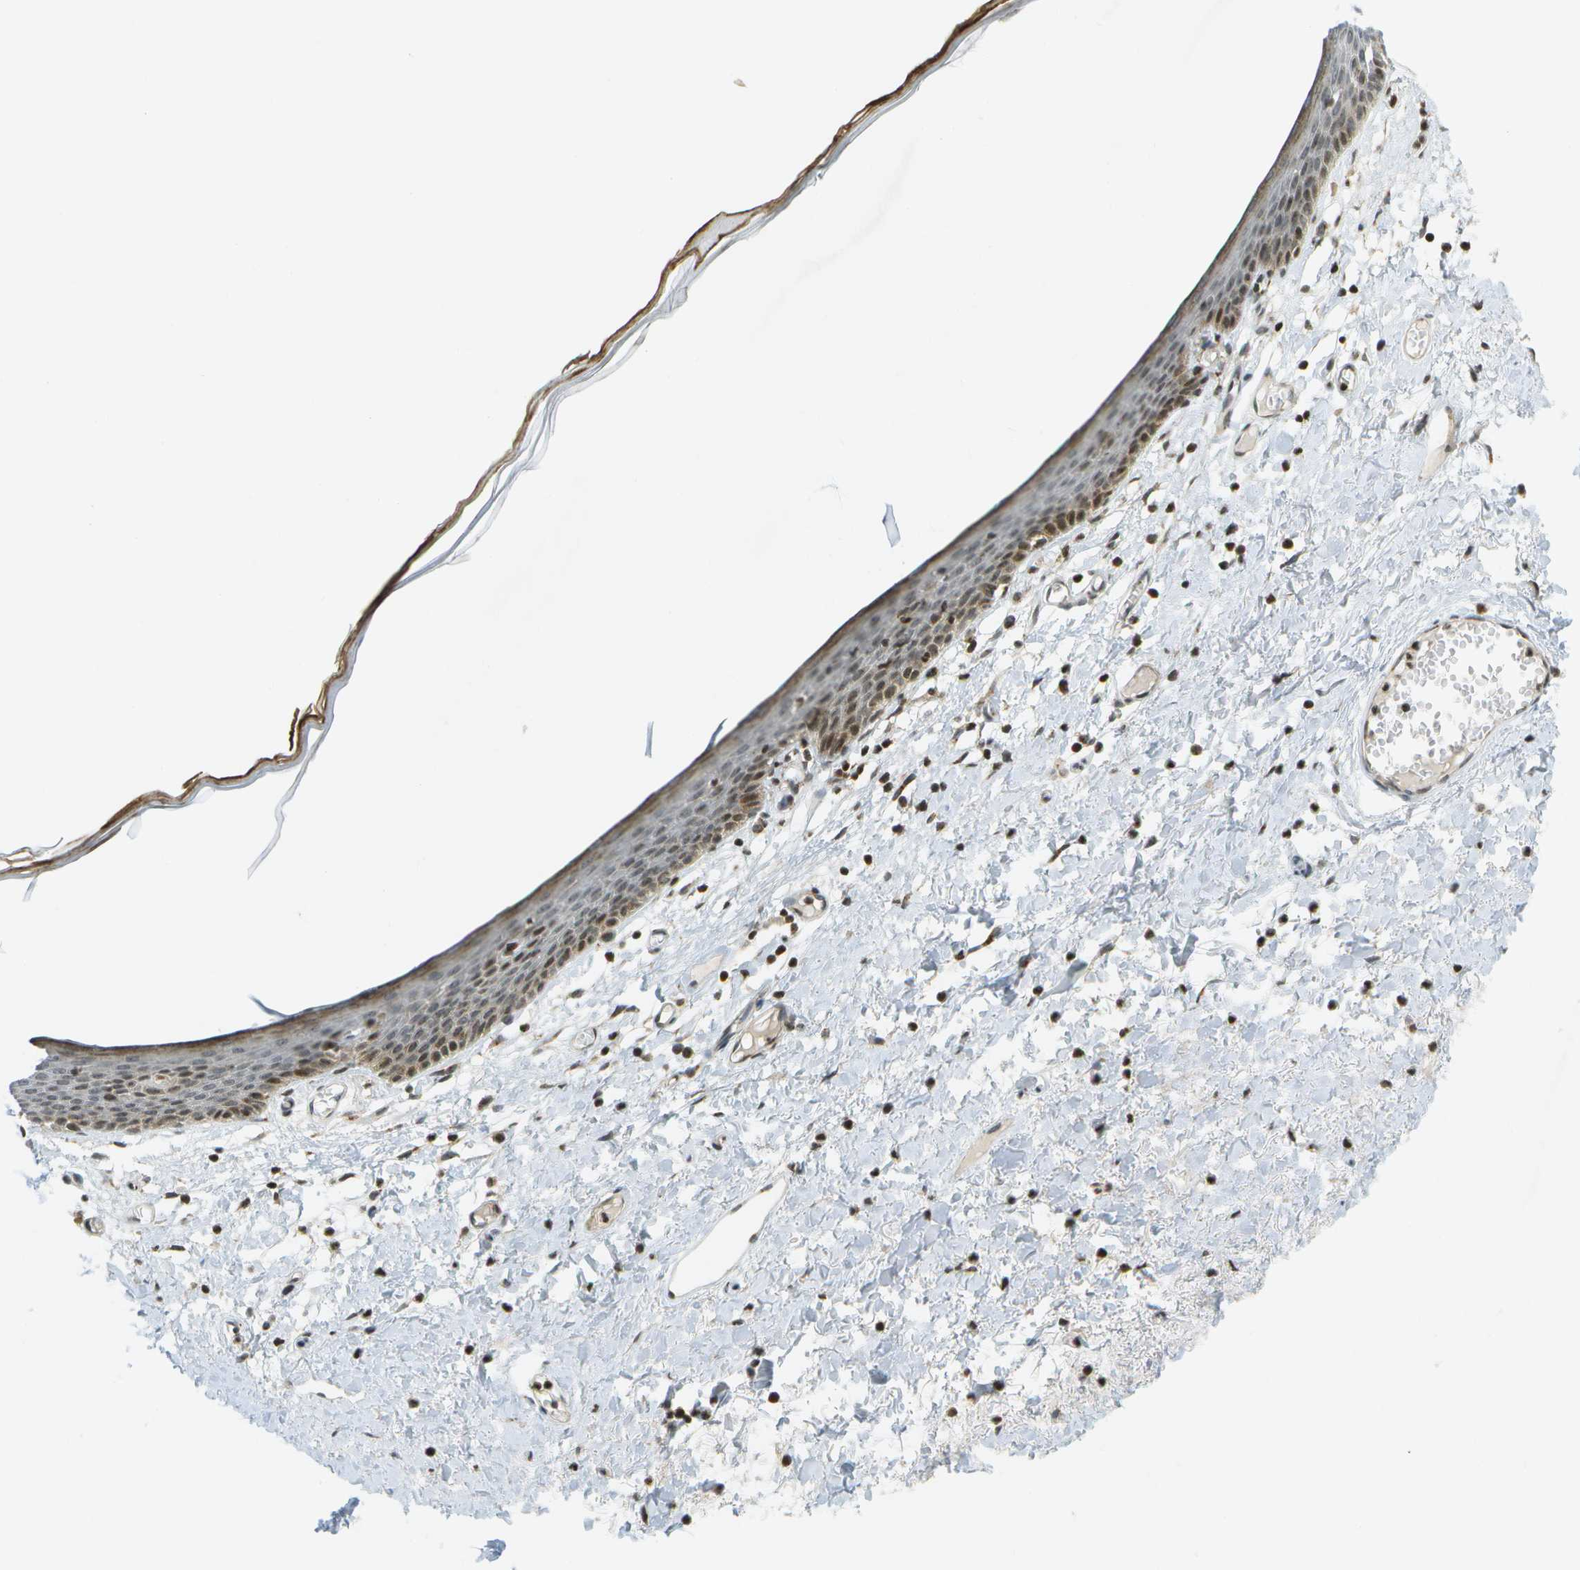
{"staining": {"intensity": "moderate", "quantity": "25%-75%", "location": "cytoplasmic/membranous,nuclear"}, "tissue": "skin", "cell_type": "Epidermal cells", "image_type": "normal", "snomed": [{"axis": "morphology", "description": "Normal tissue, NOS"}, {"axis": "topography", "description": "Vulva"}], "caption": "Approximately 25%-75% of epidermal cells in normal human skin demonstrate moderate cytoplasmic/membranous,nuclear protein expression as visualized by brown immunohistochemical staining.", "gene": "EVC", "patient": {"sex": "female", "age": 54}}